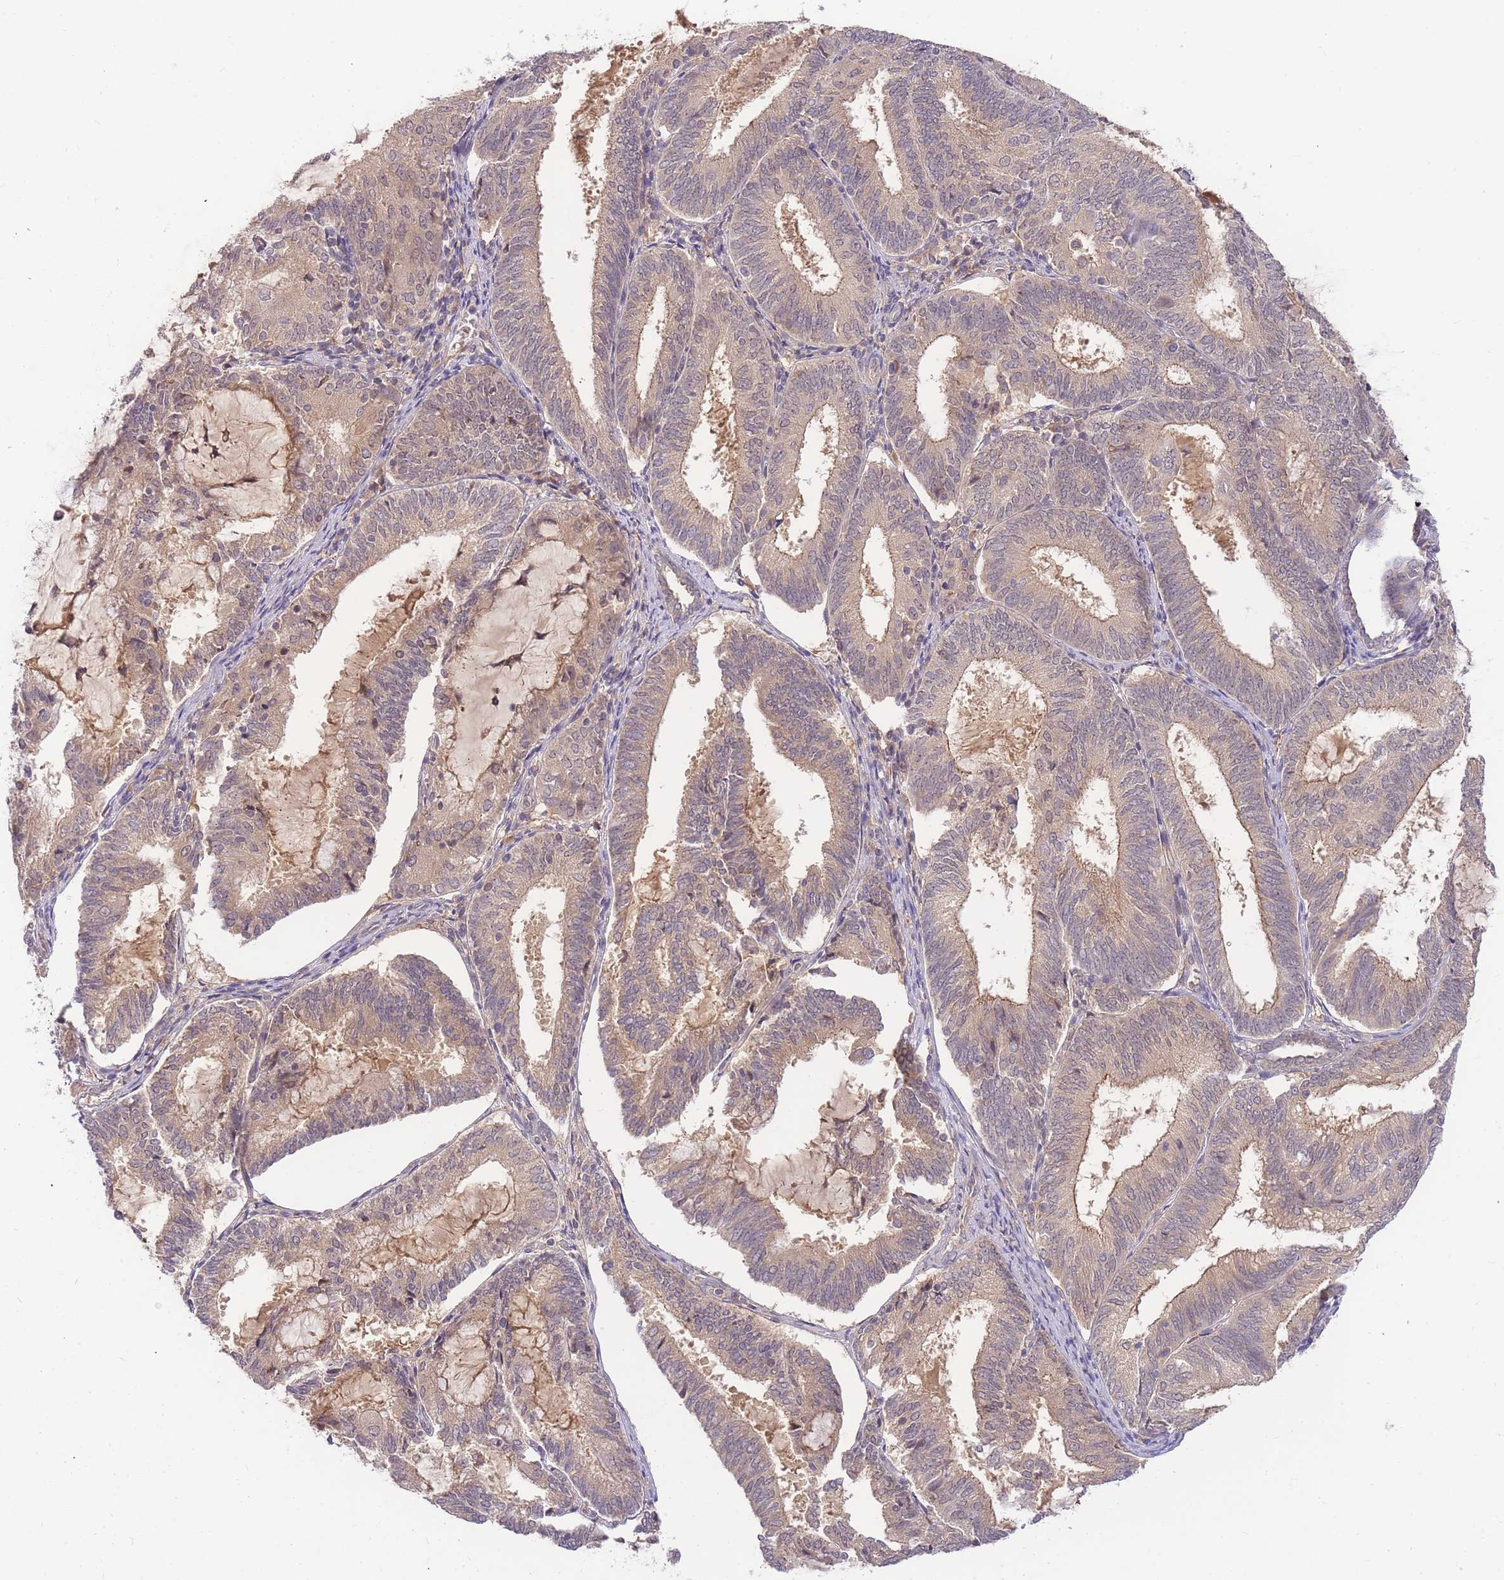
{"staining": {"intensity": "weak", "quantity": ">75%", "location": "cytoplasmic/membranous"}, "tissue": "endometrial cancer", "cell_type": "Tumor cells", "image_type": "cancer", "snomed": [{"axis": "morphology", "description": "Adenocarcinoma, NOS"}, {"axis": "topography", "description": "Endometrium"}], "caption": "IHC of human endometrial adenocarcinoma exhibits low levels of weak cytoplasmic/membranous staining in about >75% of tumor cells.", "gene": "ZNF577", "patient": {"sex": "female", "age": 81}}